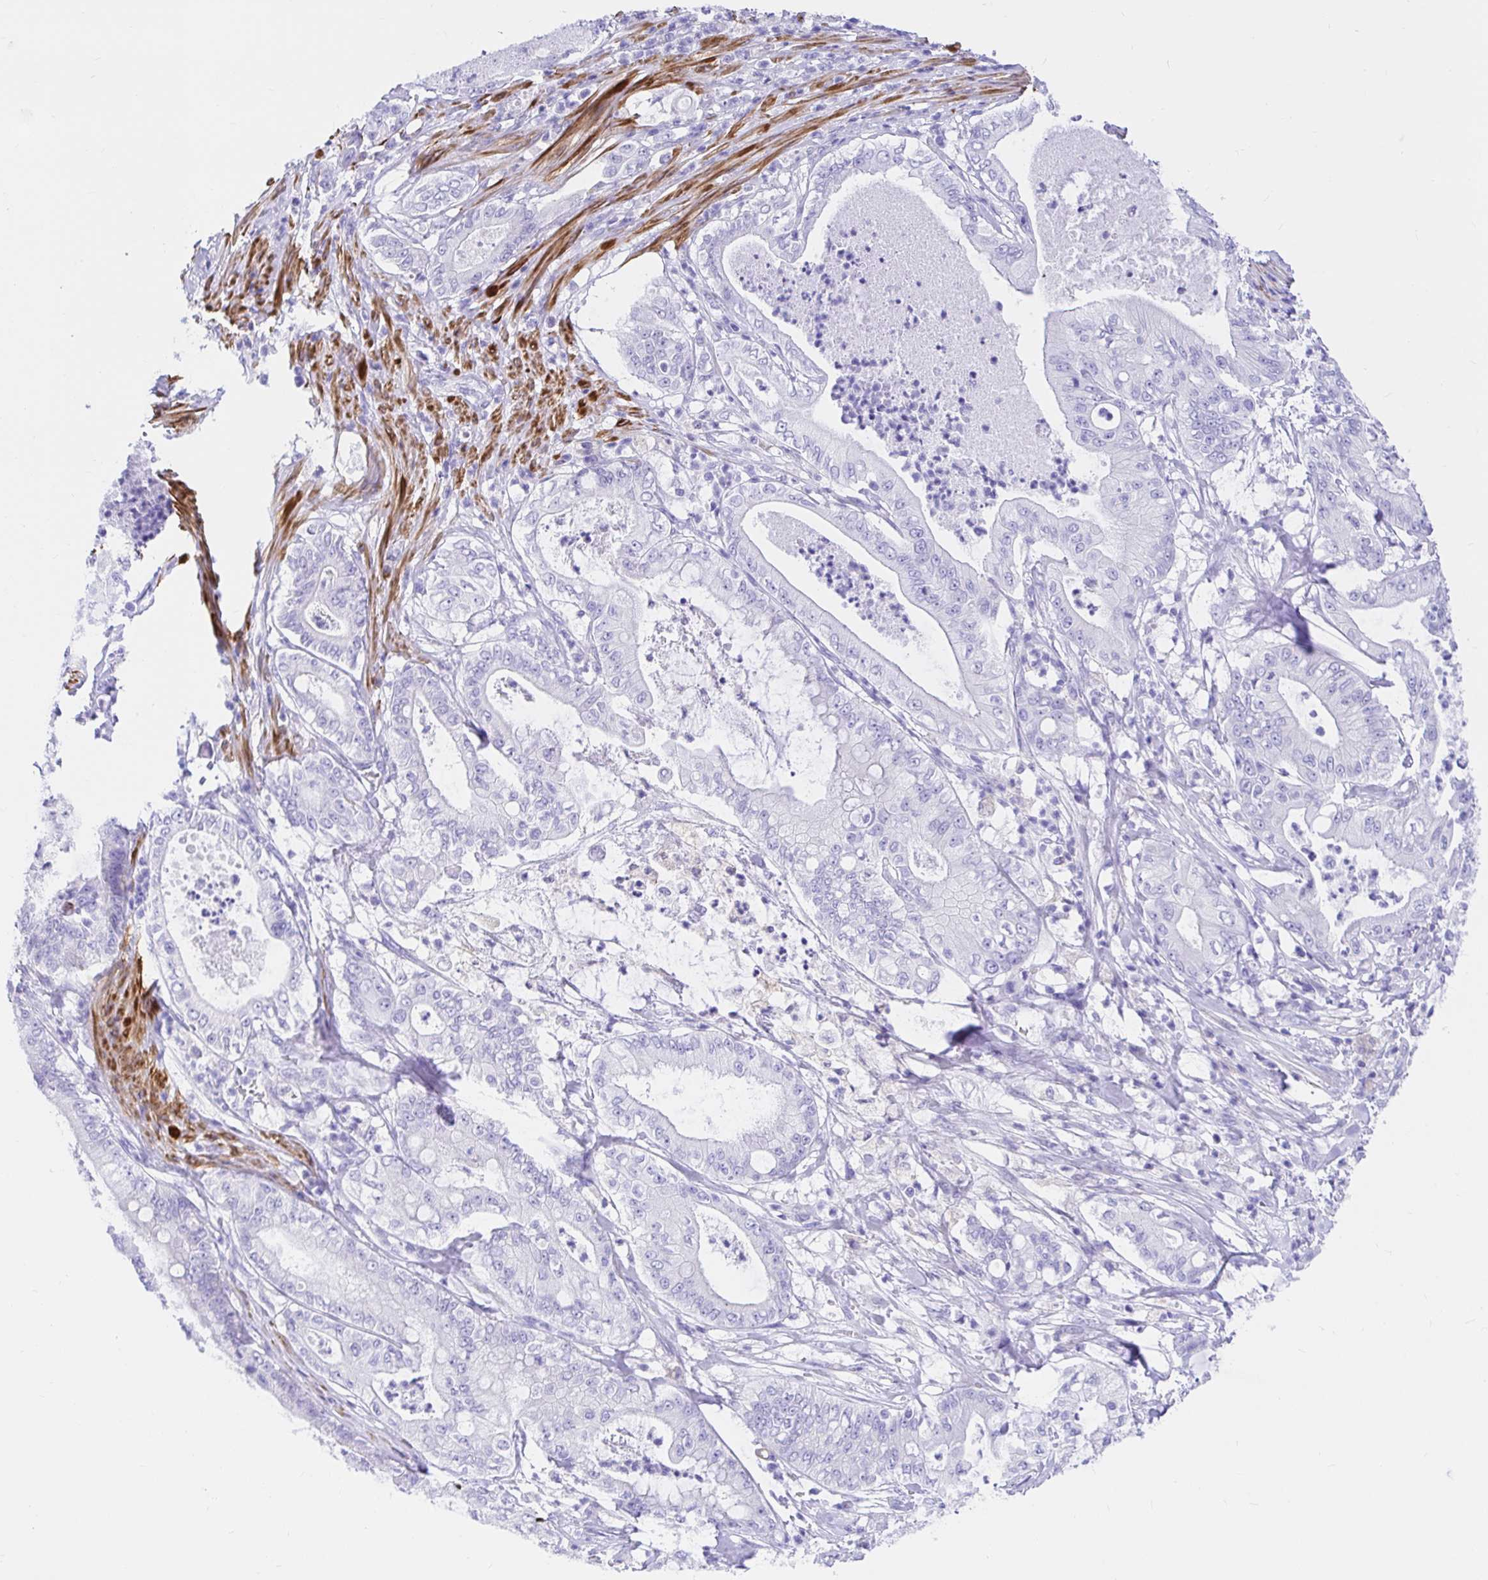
{"staining": {"intensity": "negative", "quantity": "none", "location": "none"}, "tissue": "pancreatic cancer", "cell_type": "Tumor cells", "image_type": "cancer", "snomed": [{"axis": "morphology", "description": "Adenocarcinoma, NOS"}, {"axis": "topography", "description": "Pancreas"}], "caption": "This is an immunohistochemistry micrograph of pancreatic adenocarcinoma. There is no expression in tumor cells.", "gene": "BACE2", "patient": {"sex": "male", "age": 71}}